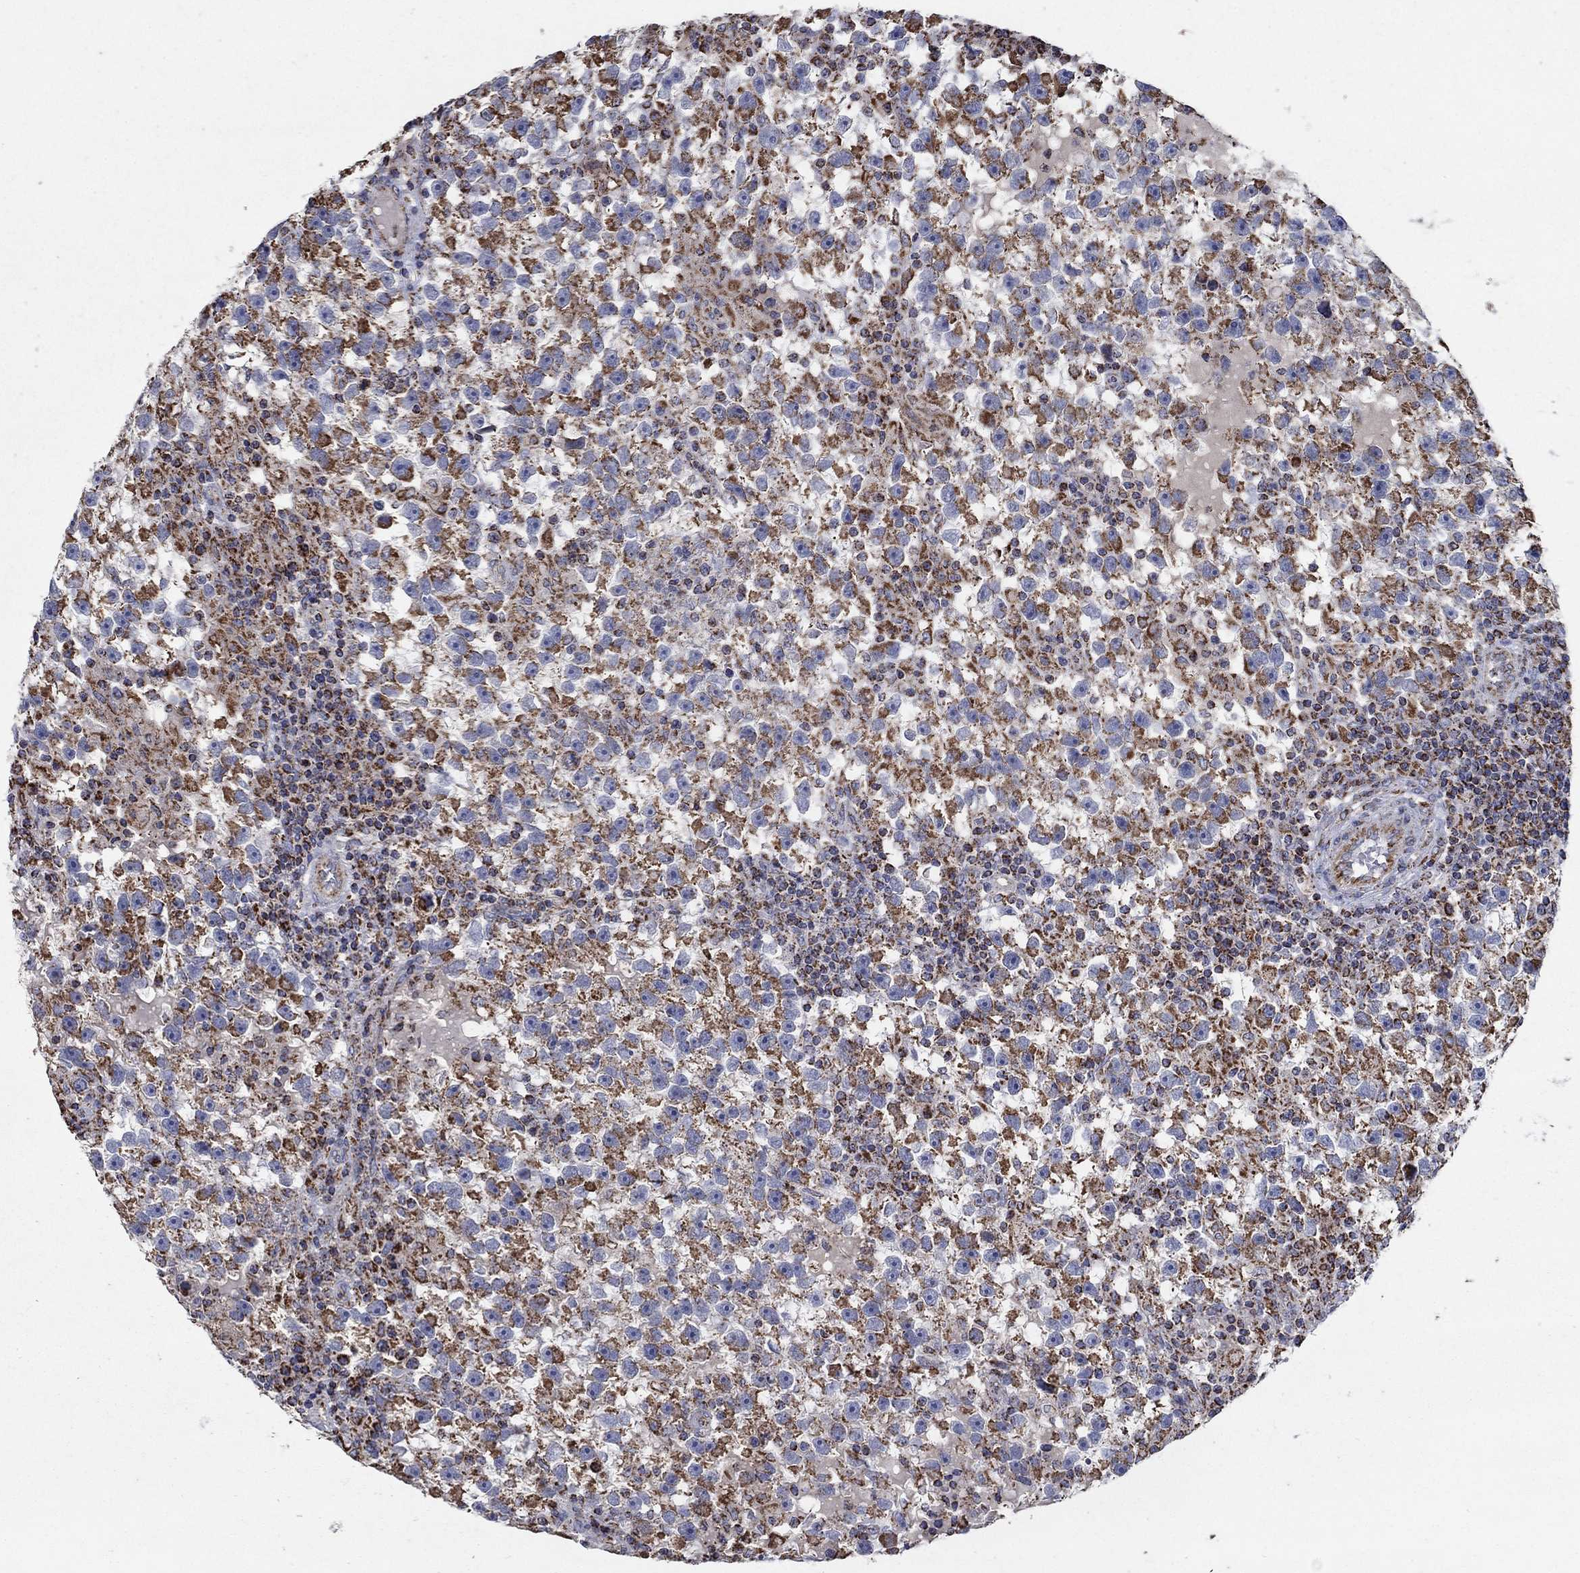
{"staining": {"intensity": "strong", "quantity": "25%-75%", "location": "cytoplasmic/membranous"}, "tissue": "testis cancer", "cell_type": "Tumor cells", "image_type": "cancer", "snomed": [{"axis": "morphology", "description": "Seminoma, NOS"}, {"axis": "topography", "description": "Testis"}], "caption": "Strong cytoplasmic/membranous staining for a protein is present in about 25%-75% of tumor cells of testis cancer (seminoma) using immunohistochemistry (IHC).", "gene": "C9orf85", "patient": {"sex": "male", "age": 47}}